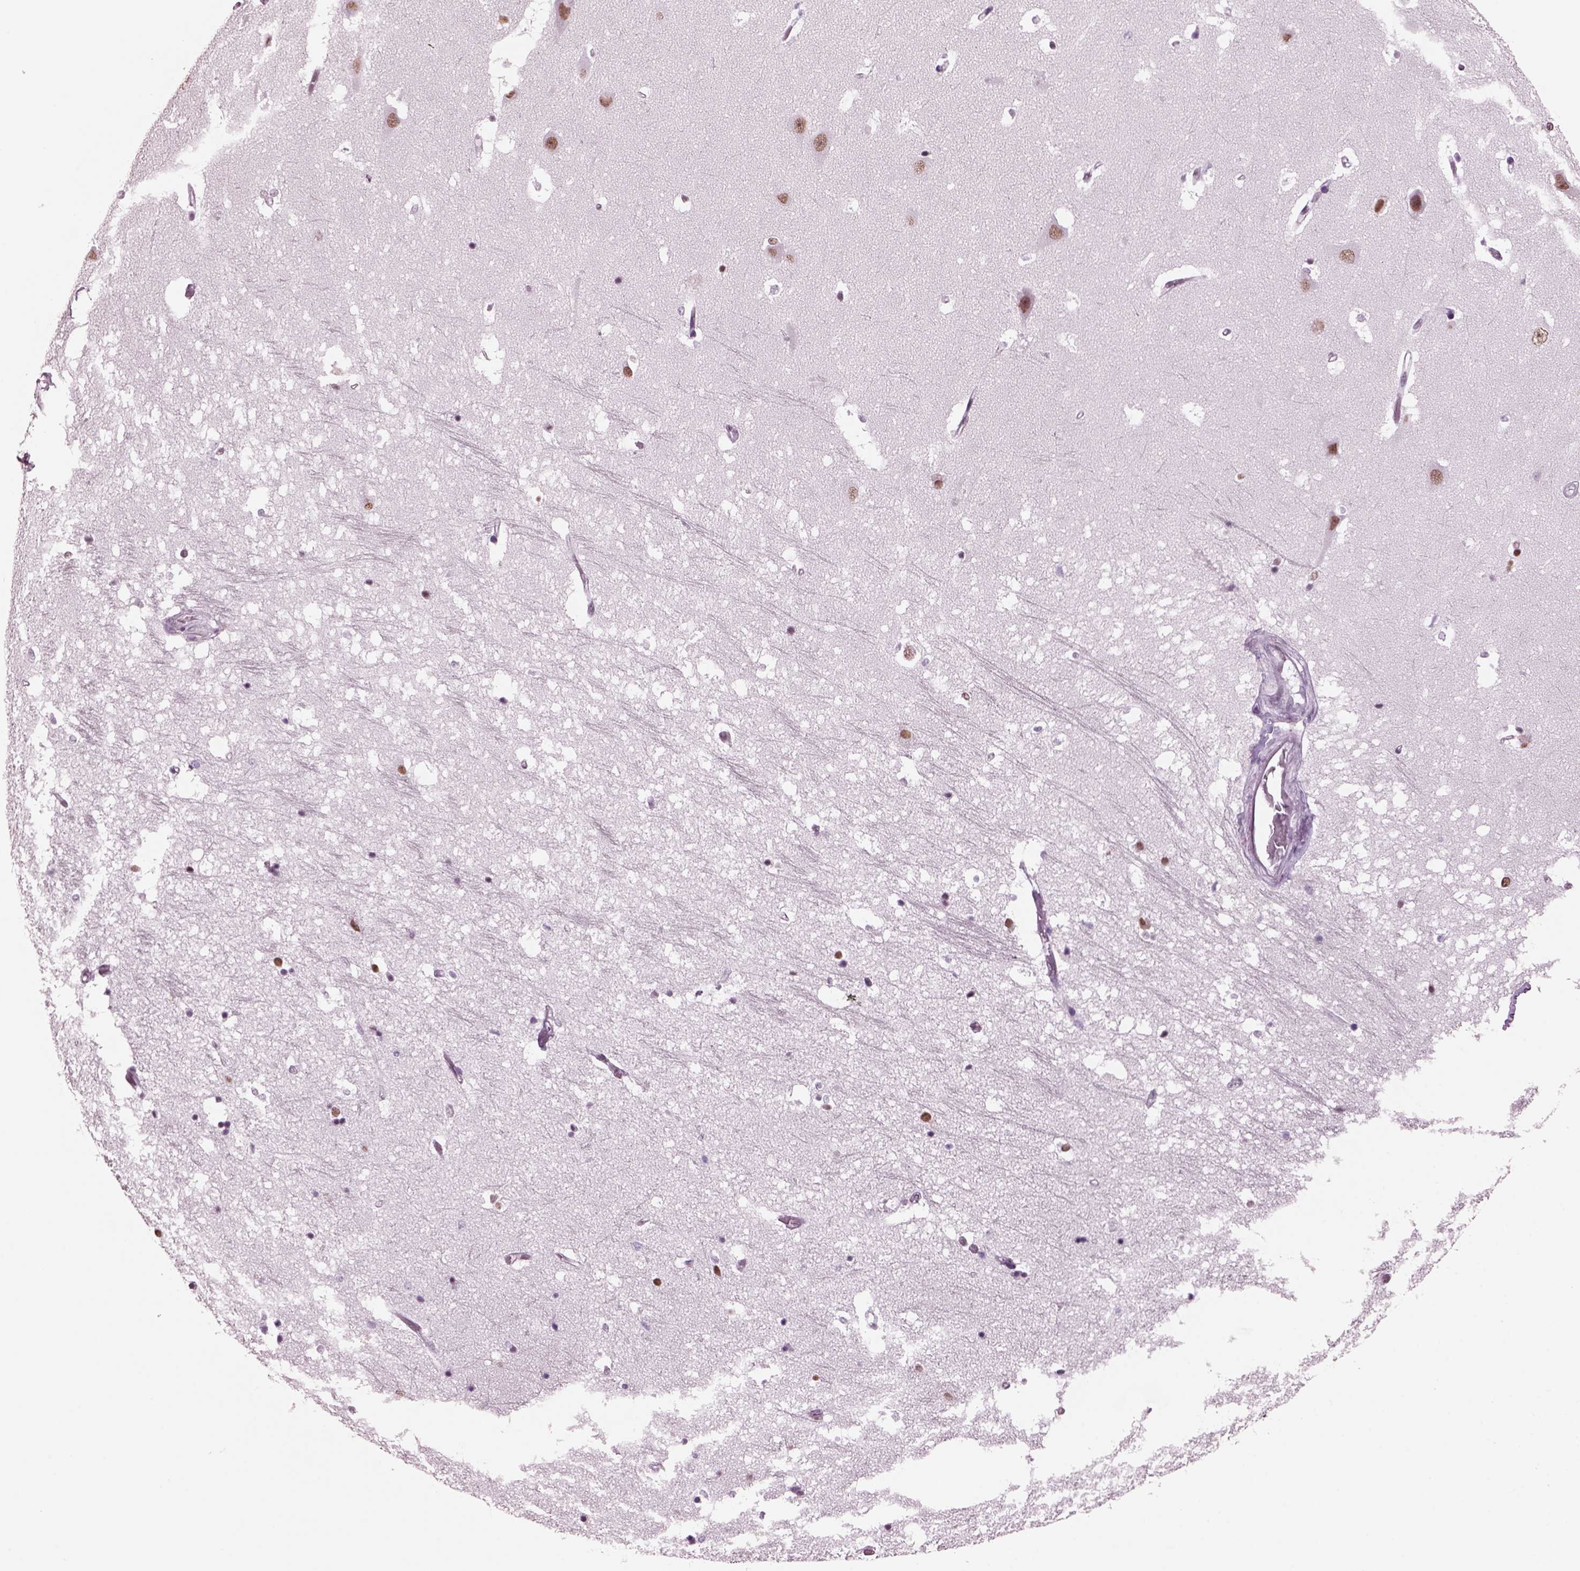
{"staining": {"intensity": "negative", "quantity": "none", "location": "none"}, "tissue": "hippocampus", "cell_type": "Glial cells", "image_type": "normal", "snomed": [{"axis": "morphology", "description": "Normal tissue, NOS"}, {"axis": "topography", "description": "Hippocampus"}], "caption": "High magnification brightfield microscopy of normal hippocampus stained with DAB (3,3'-diaminobenzidine) (brown) and counterstained with hematoxylin (blue): glial cells show no significant expression. (DAB immunohistochemistry (IHC) visualized using brightfield microscopy, high magnification).", "gene": "KRTAP3", "patient": {"sex": "male", "age": 44}}